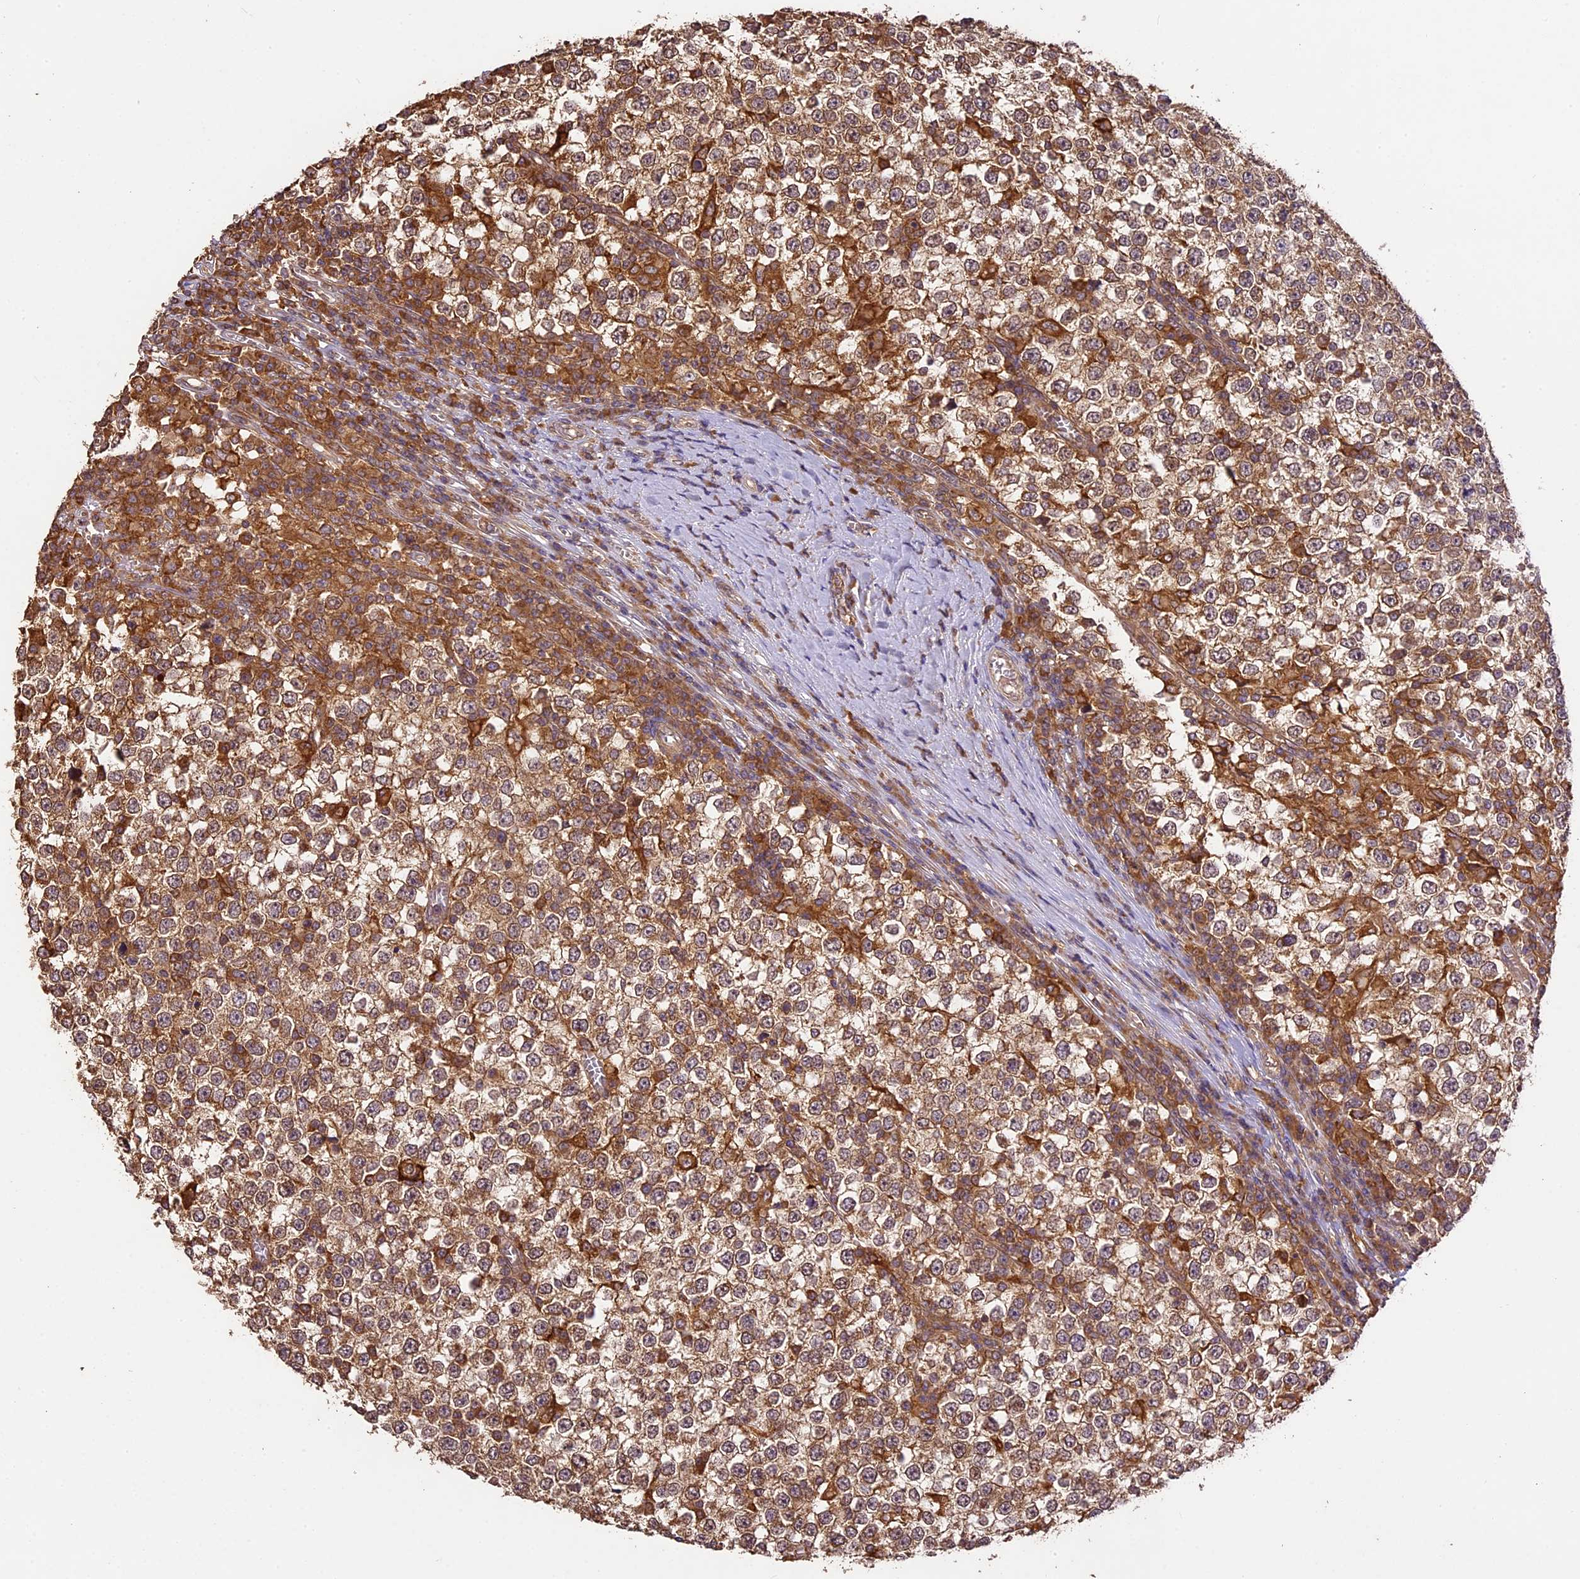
{"staining": {"intensity": "moderate", "quantity": ">75%", "location": "cytoplasmic/membranous"}, "tissue": "testis cancer", "cell_type": "Tumor cells", "image_type": "cancer", "snomed": [{"axis": "morphology", "description": "Seminoma, NOS"}, {"axis": "topography", "description": "Testis"}], "caption": "Immunohistochemical staining of seminoma (testis) demonstrates medium levels of moderate cytoplasmic/membranous protein staining in about >75% of tumor cells.", "gene": "BRAP", "patient": {"sex": "male", "age": 65}}